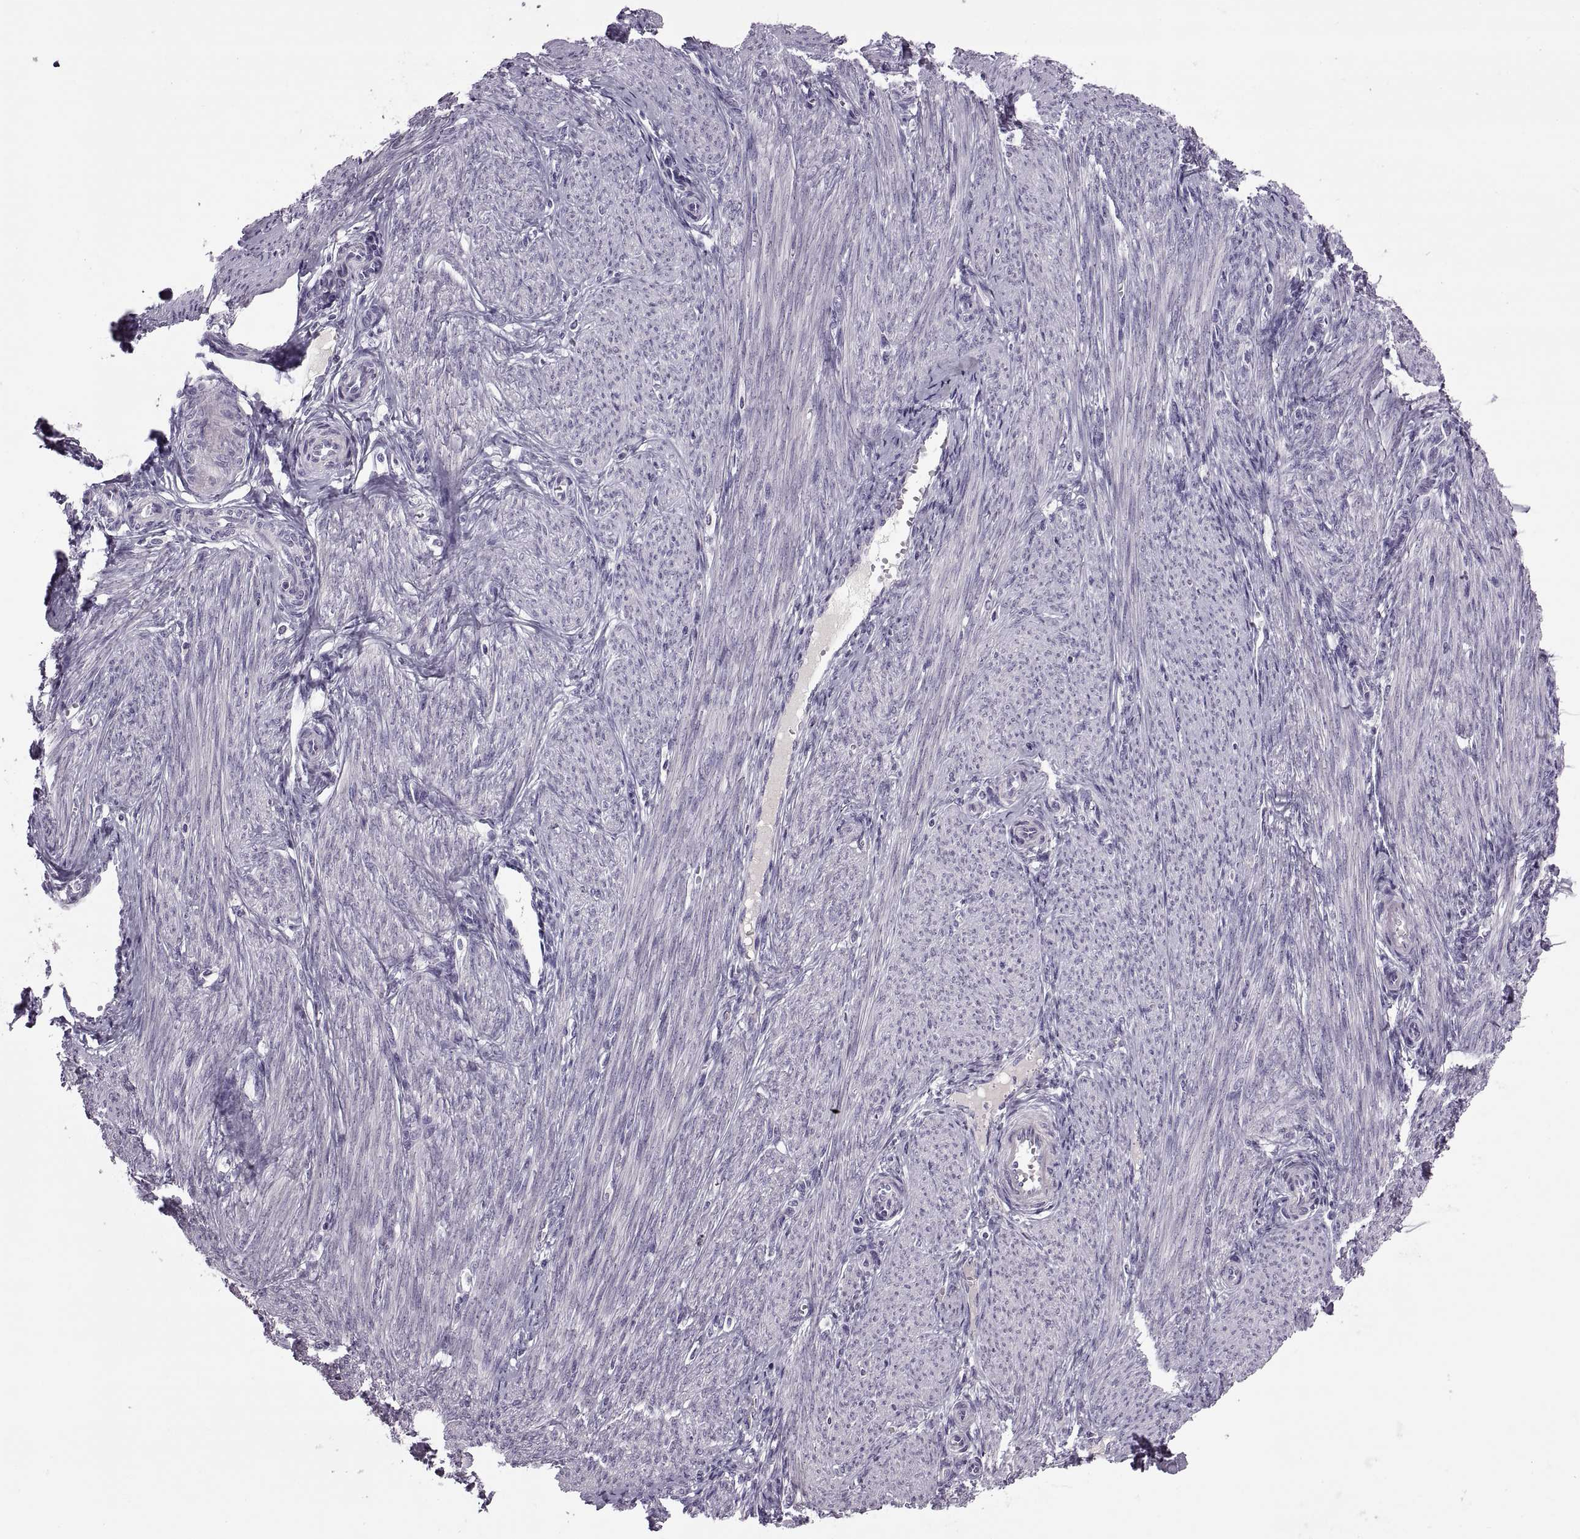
{"staining": {"intensity": "negative", "quantity": "none", "location": "none"}, "tissue": "endometrium", "cell_type": "Cells in endometrial stroma", "image_type": "normal", "snomed": [{"axis": "morphology", "description": "Normal tissue, NOS"}, {"axis": "topography", "description": "Endometrium"}], "caption": "The histopathology image reveals no significant staining in cells in endometrial stroma of endometrium. The staining is performed using DAB brown chromogen with nuclei counter-stained in using hematoxylin.", "gene": "RSPH6A", "patient": {"sex": "female", "age": 39}}